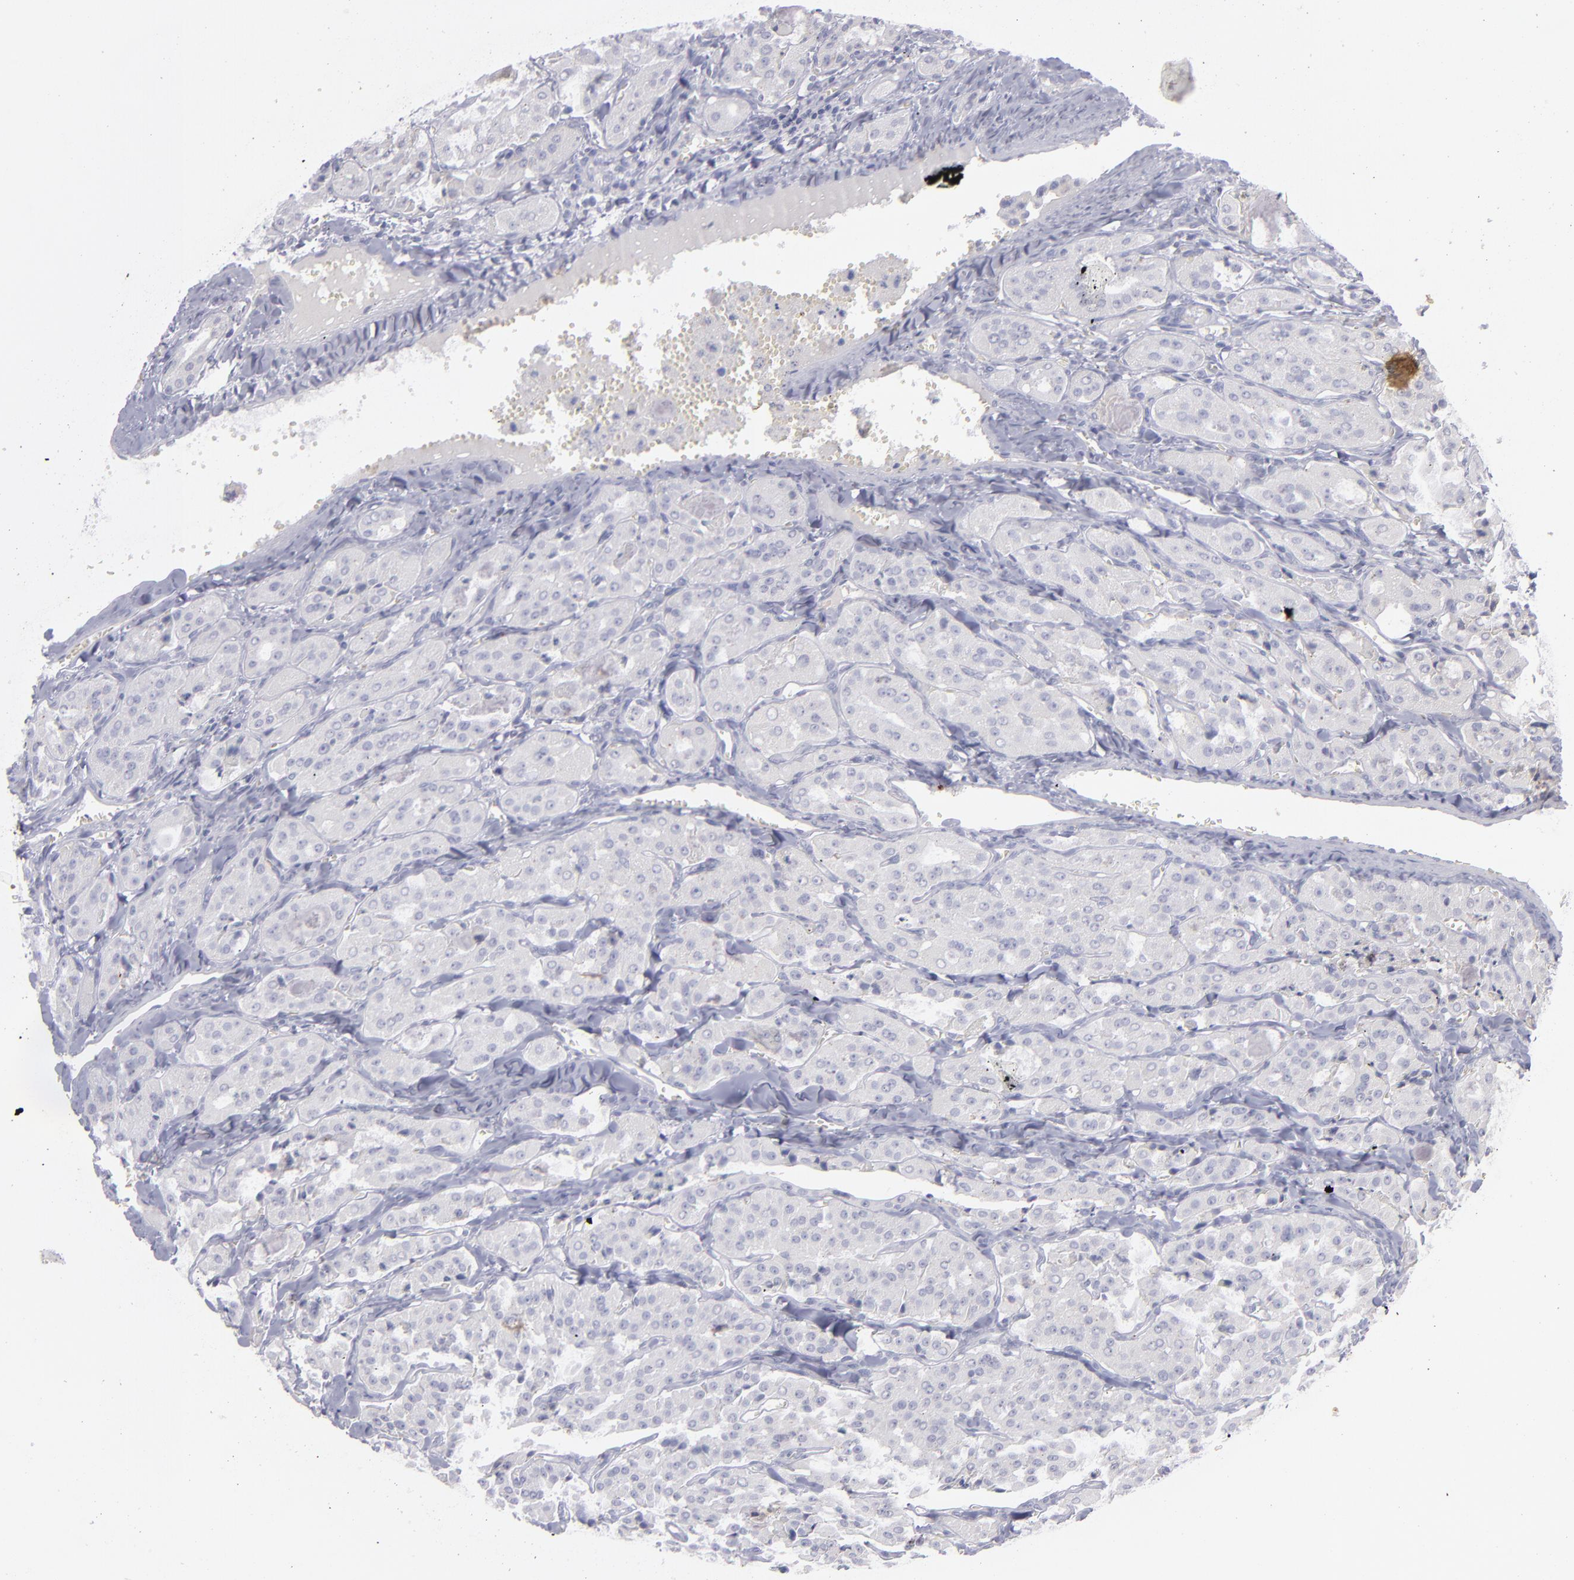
{"staining": {"intensity": "negative", "quantity": "none", "location": "none"}, "tissue": "thyroid cancer", "cell_type": "Tumor cells", "image_type": "cancer", "snomed": [{"axis": "morphology", "description": "Carcinoma, NOS"}, {"axis": "topography", "description": "Thyroid gland"}], "caption": "Tumor cells are negative for protein expression in human thyroid cancer.", "gene": "ITGB4", "patient": {"sex": "male", "age": 76}}